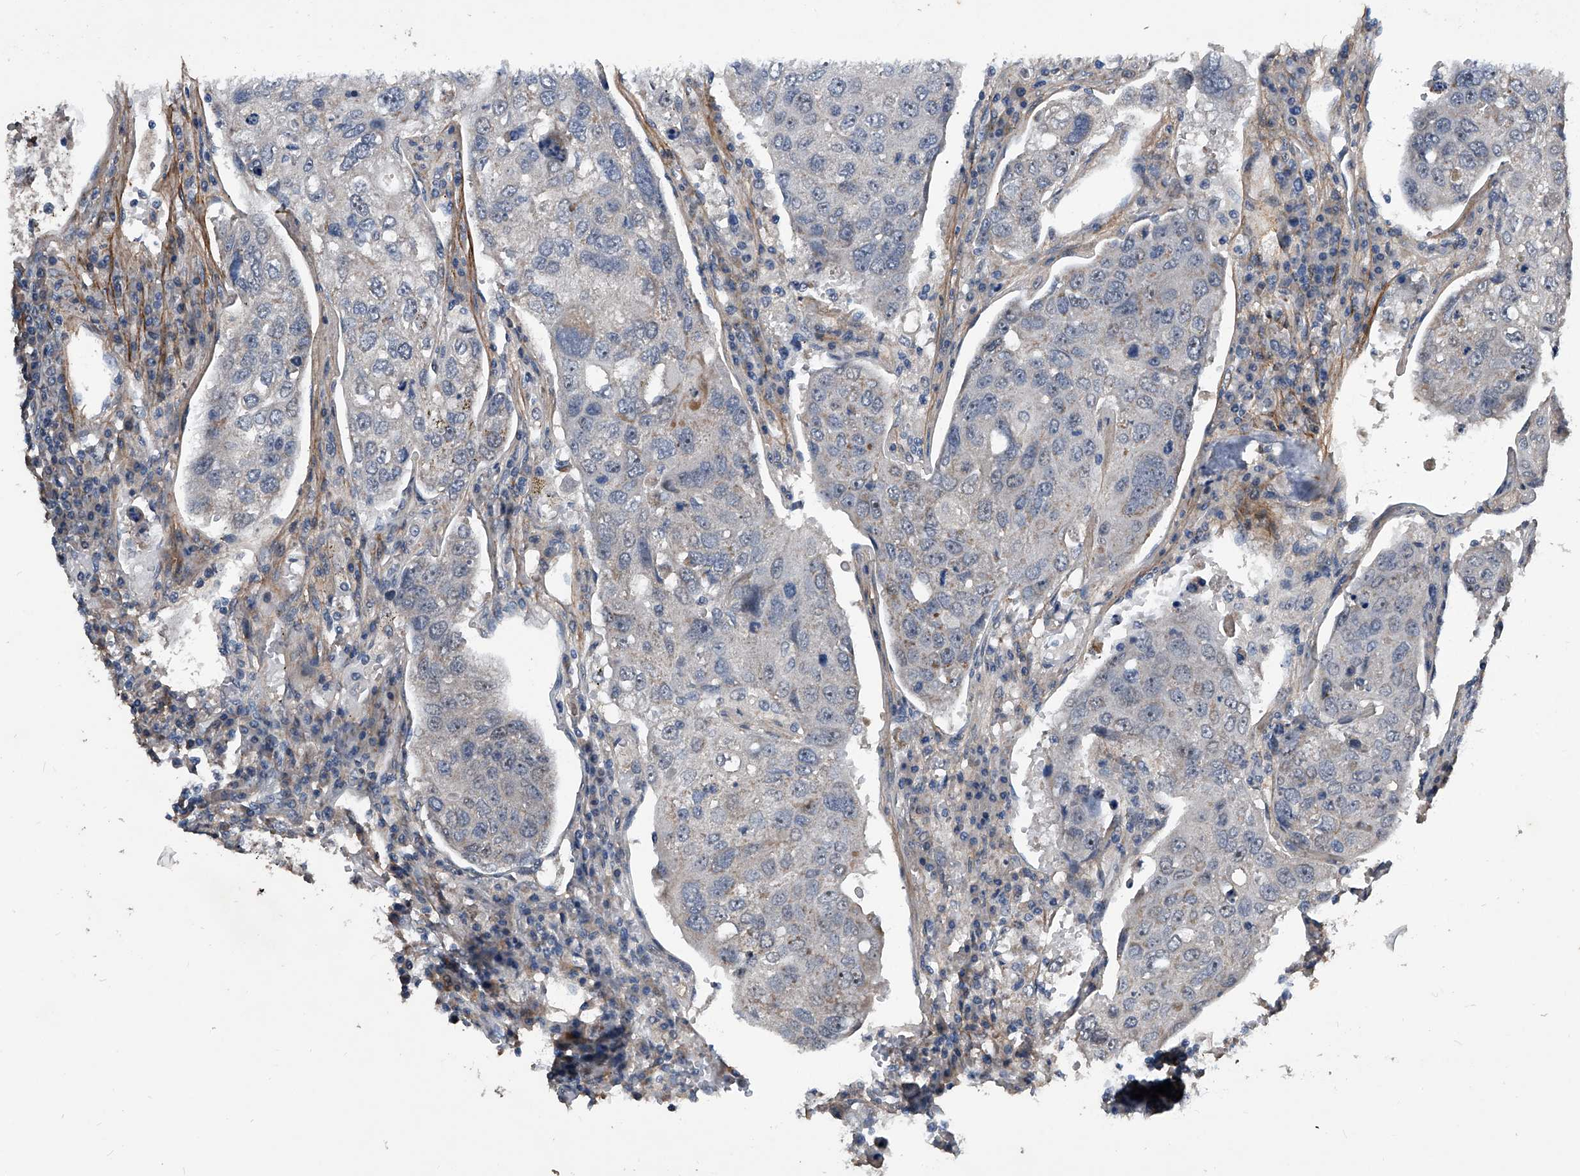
{"staining": {"intensity": "weak", "quantity": "<25%", "location": "cytoplasmic/membranous"}, "tissue": "urothelial cancer", "cell_type": "Tumor cells", "image_type": "cancer", "snomed": [{"axis": "morphology", "description": "Urothelial carcinoma, High grade"}, {"axis": "topography", "description": "Lymph node"}, {"axis": "topography", "description": "Urinary bladder"}], "caption": "Tumor cells are negative for protein expression in human urothelial cancer. The staining was performed using DAB to visualize the protein expression in brown, while the nuclei were stained in blue with hematoxylin (Magnification: 20x).", "gene": "PHACTR1", "patient": {"sex": "male", "age": 51}}